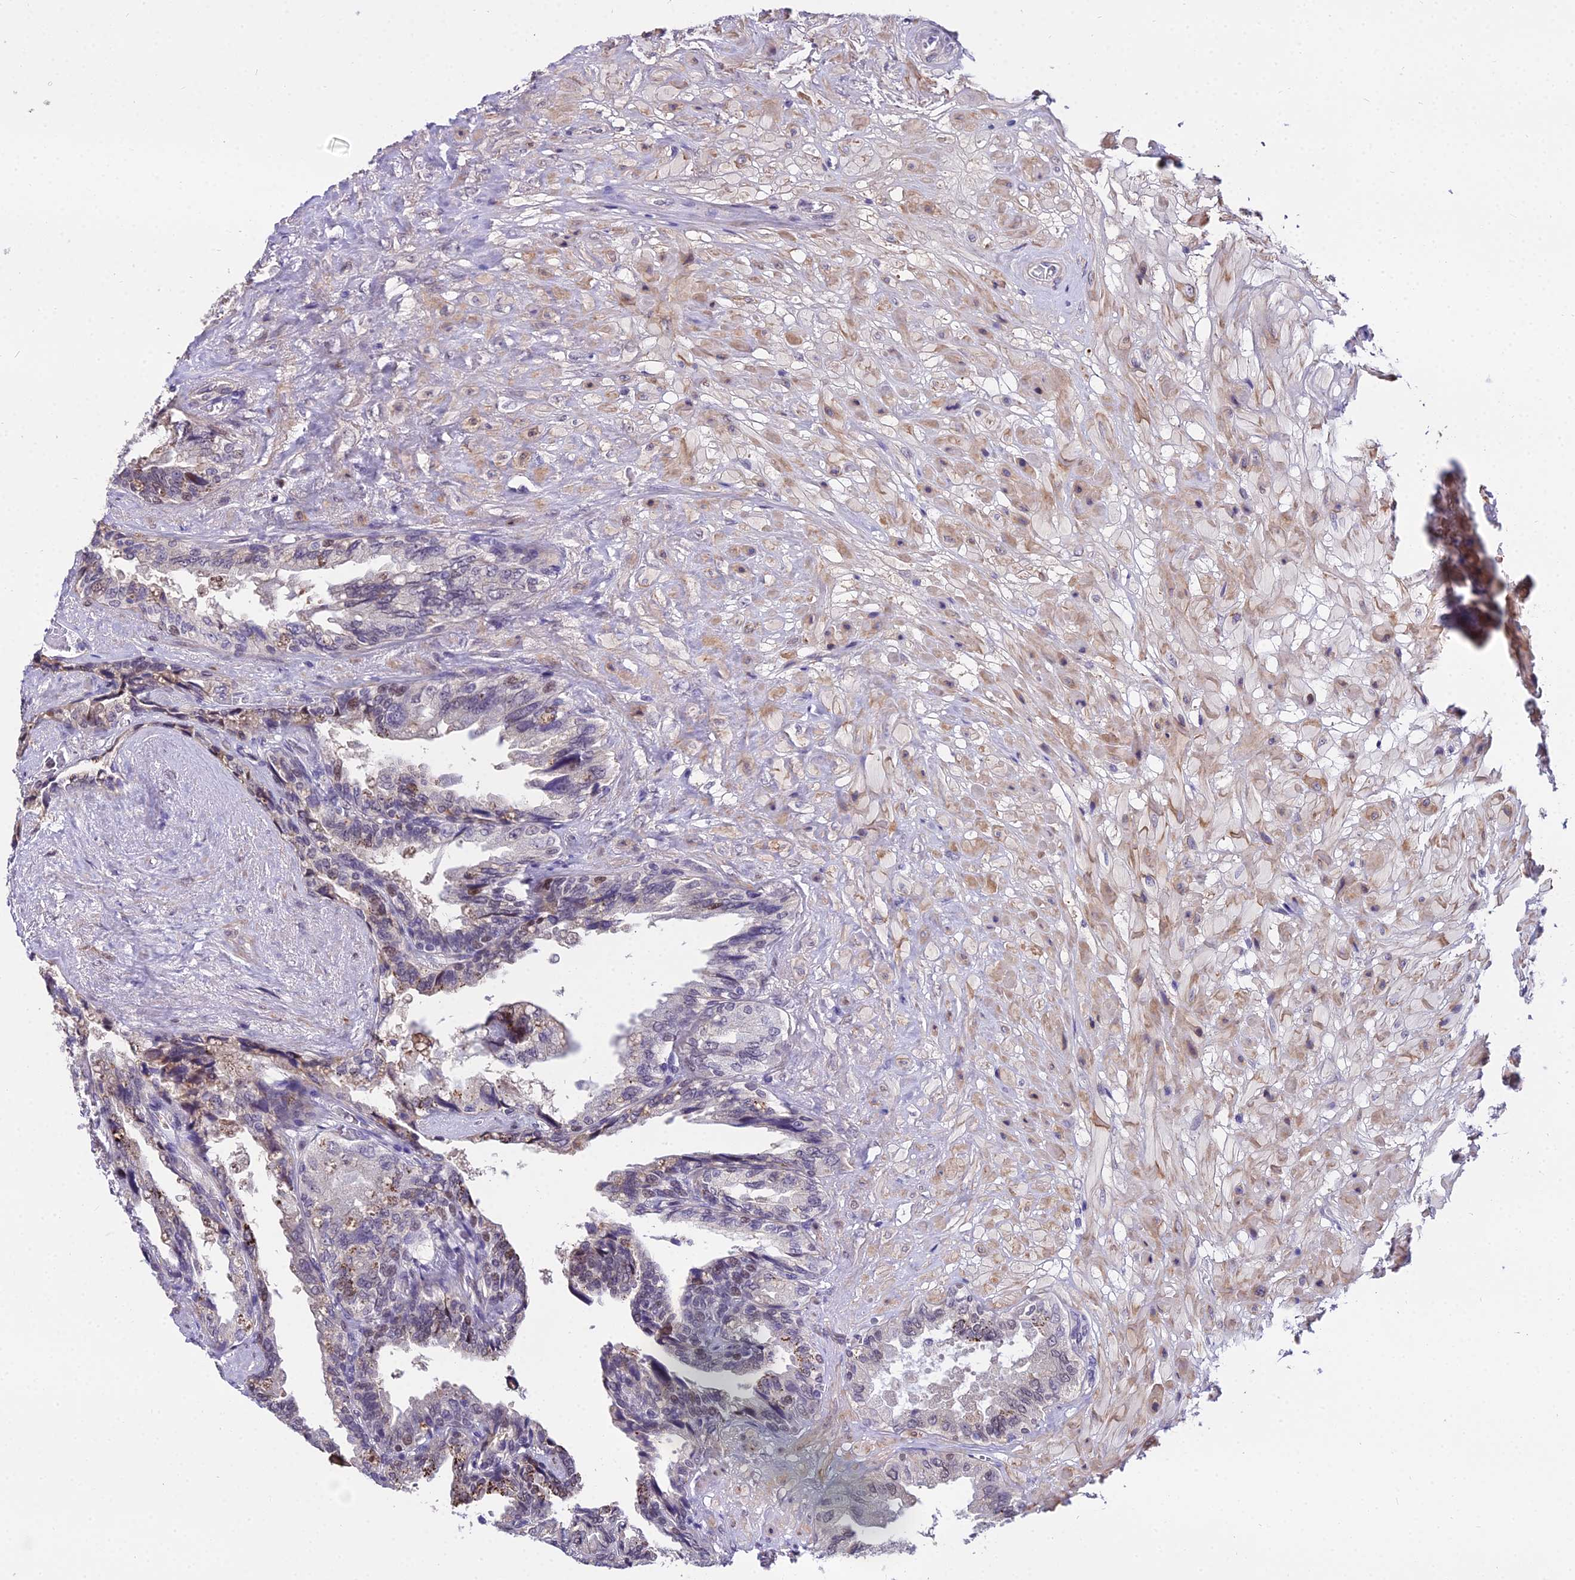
{"staining": {"intensity": "moderate", "quantity": "<25%", "location": "nuclear"}, "tissue": "seminal vesicle", "cell_type": "Glandular cells", "image_type": "normal", "snomed": [{"axis": "morphology", "description": "Normal tissue, NOS"}, {"axis": "topography", "description": "Seminal veicle"}, {"axis": "topography", "description": "Peripheral nerve tissue"}], "caption": "Immunohistochemical staining of benign human seminal vesicle shows low levels of moderate nuclear positivity in about <25% of glandular cells.", "gene": "TRIML2", "patient": {"sex": "male", "age": 60}}